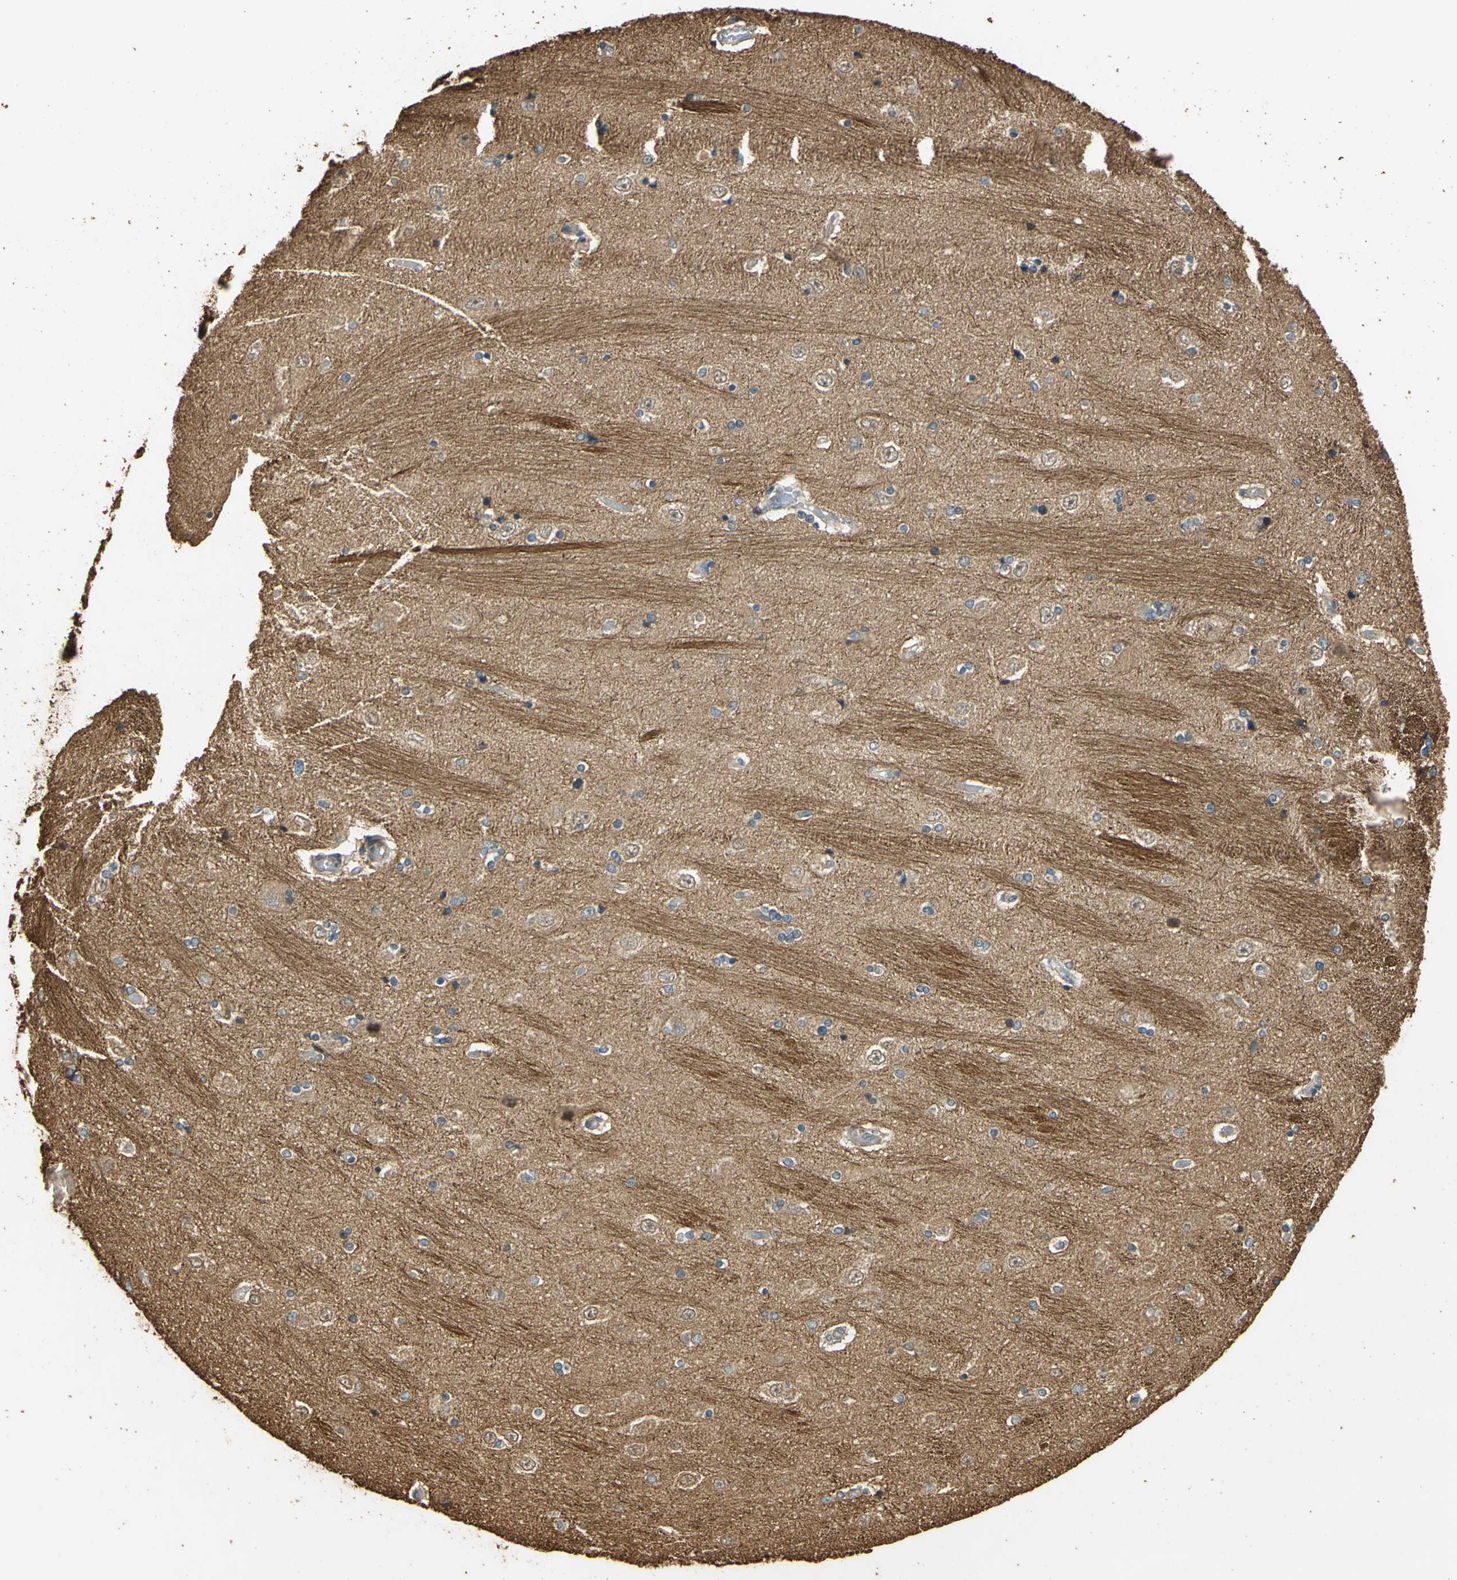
{"staining": {"intensity": "negative", "quantity": "none", "location": "none"}, "tissue": "hippocampus", "cell_type": "Glial cells", "image_type": "normal", "snomed": [{"axis": "morphology", "description": "Normal tissue, NOS"}, {"axis": "topography", "description": "Hippocampus"}], "caption": "Immunohistochemical staining of normal hippocampus displays no significant positivity in glial cells.", "gene": "MGRN1", "patient": {"sex": "female", "age": 54}}